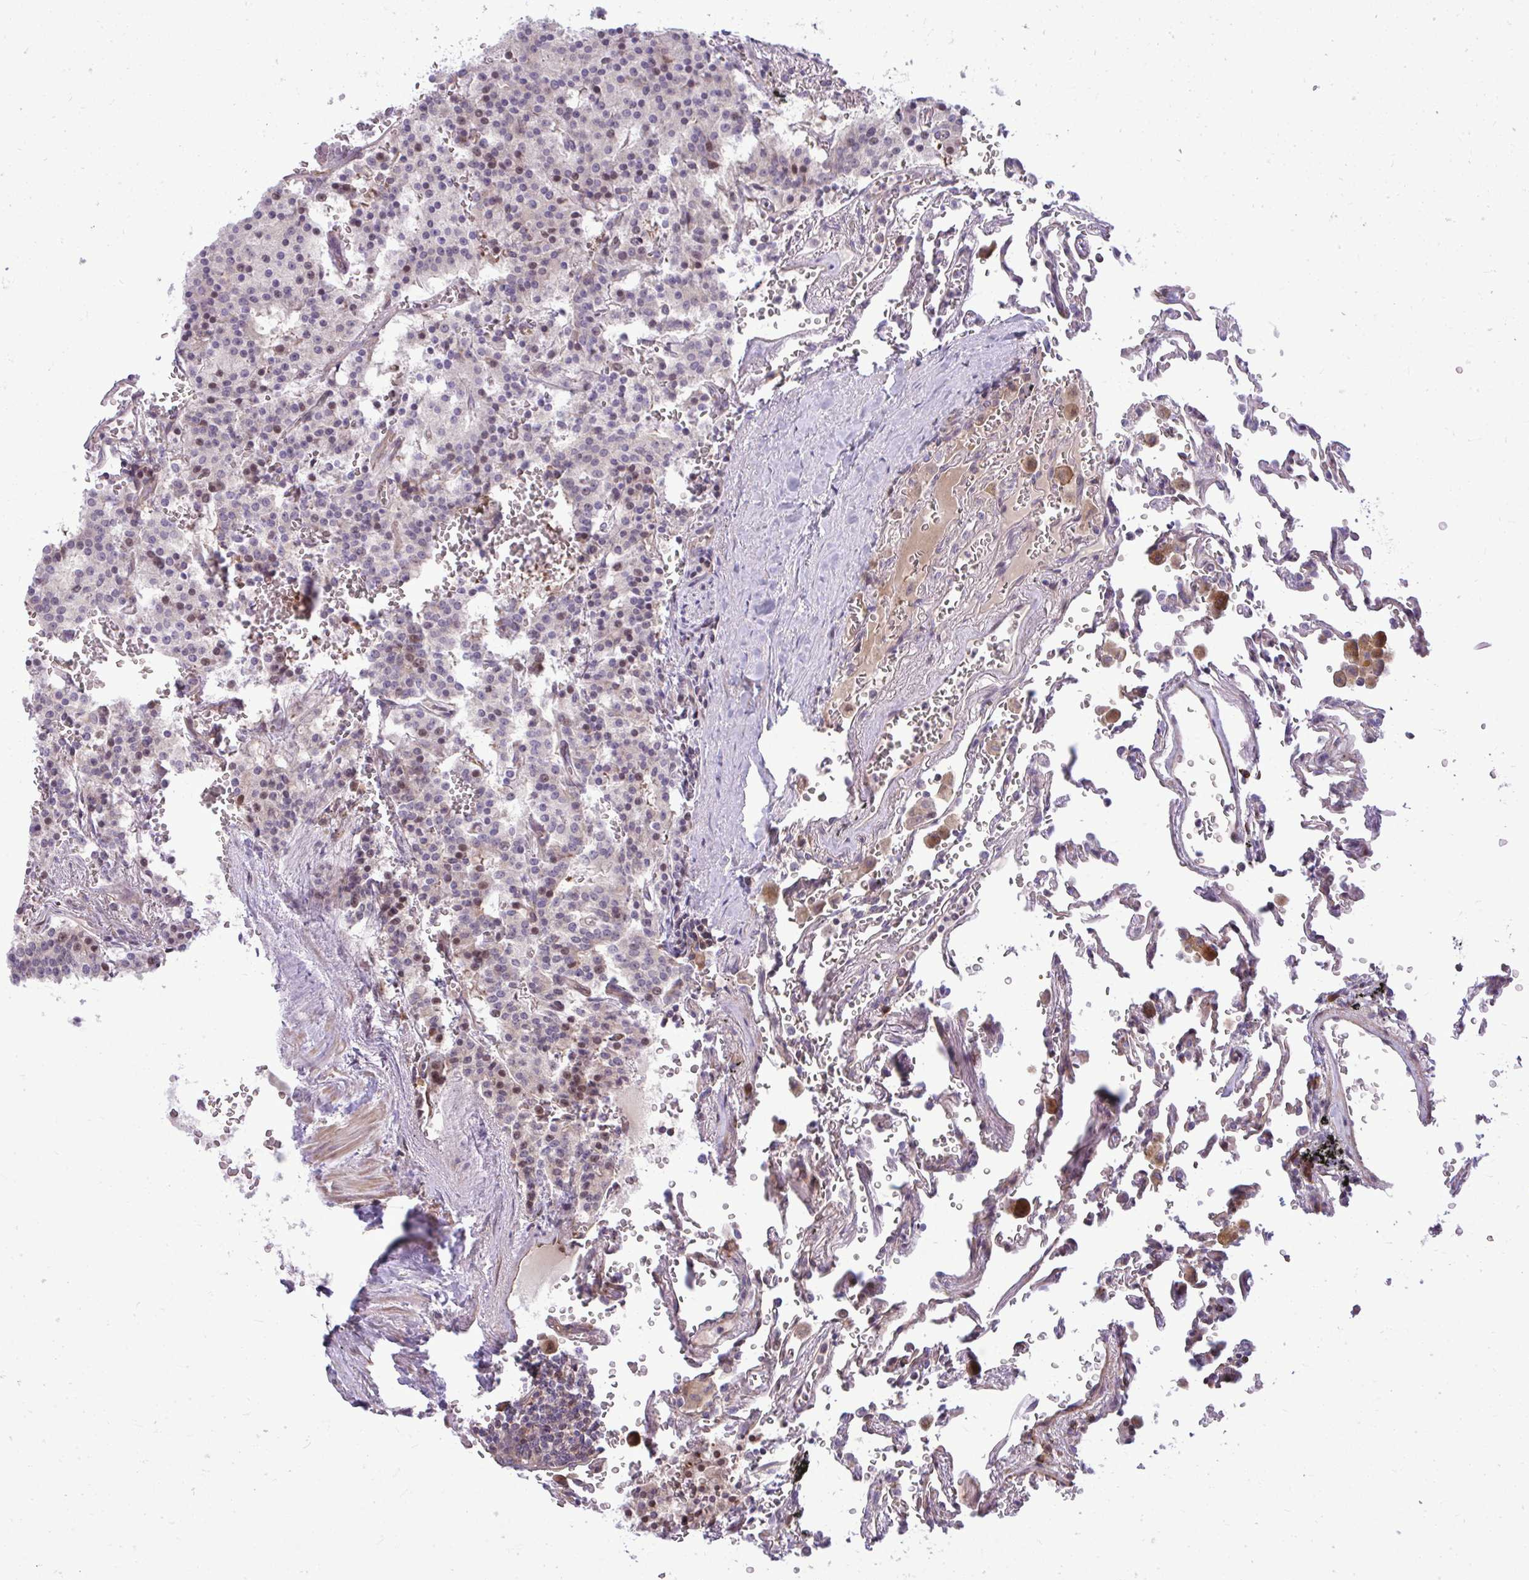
{"staining": {"intensity": "weak", "quantity": "<25%", "location": "nuclear"}, "tissue": "carcinoid", "cell_type": "Tumor cells", "image_type": "cancer", "snomed": [{"axis": "morphology", "description": "Carcinoid, malignant, NOS"}, {"axis": "topography", "description": "Lung"}], "caption": "There is no significant staining in tumor cells of malignant carcinoid.", "gene": "ZSCAN9", "patient": {"sex": "male", "age": 70}}